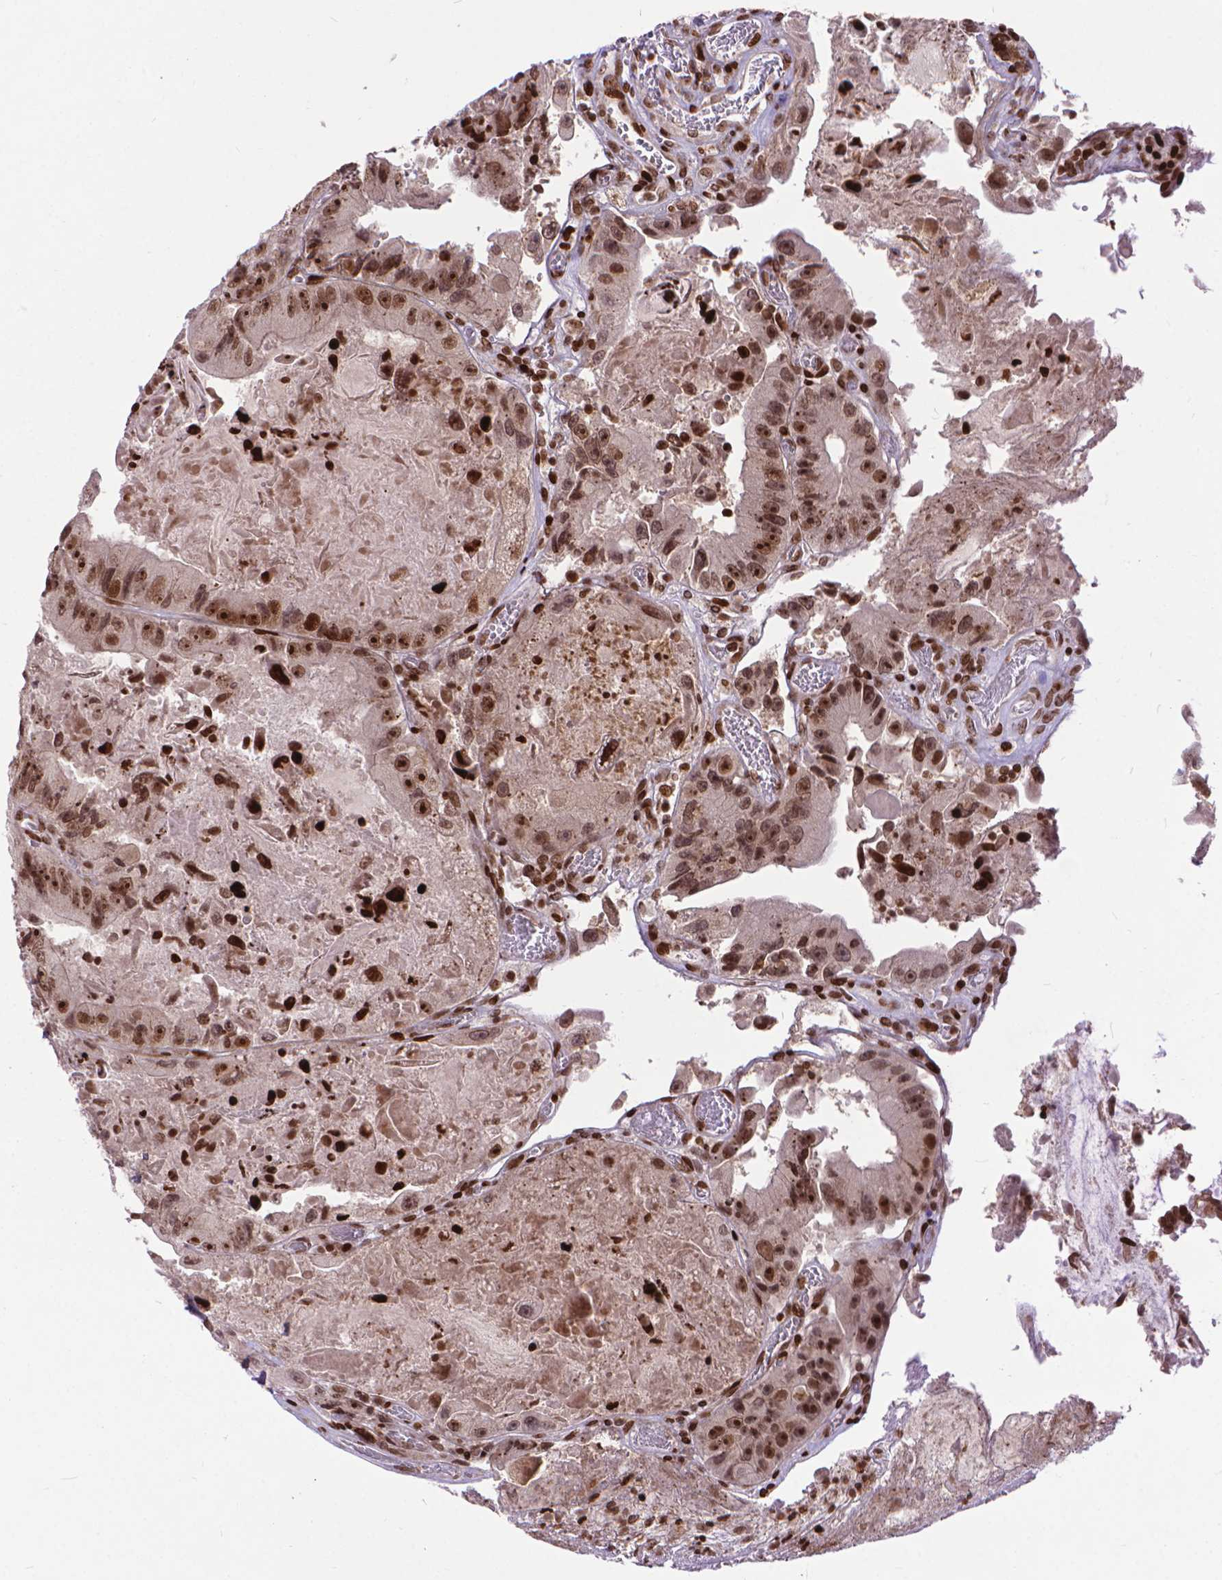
{"staining": {"intensity": "moderate", "quantity": ">75%", "location": "nuclear"}, "tissue": "colorectal cancer", "cell_type": "Tumor cells", "image_type": "cancer", "snomed": [{"axis": "morphology", "description": "Adenocarcinoma, NOS"}, {"axis": "topography", "description": "Colon"}], "caption": "Brown immunohistochemical staining in human colorectal cancer exhibits moderate nuclear staining in about >75% of tumor cells.", "gene": "AMER1", "patient": {"sex": "female", "age": 86}}